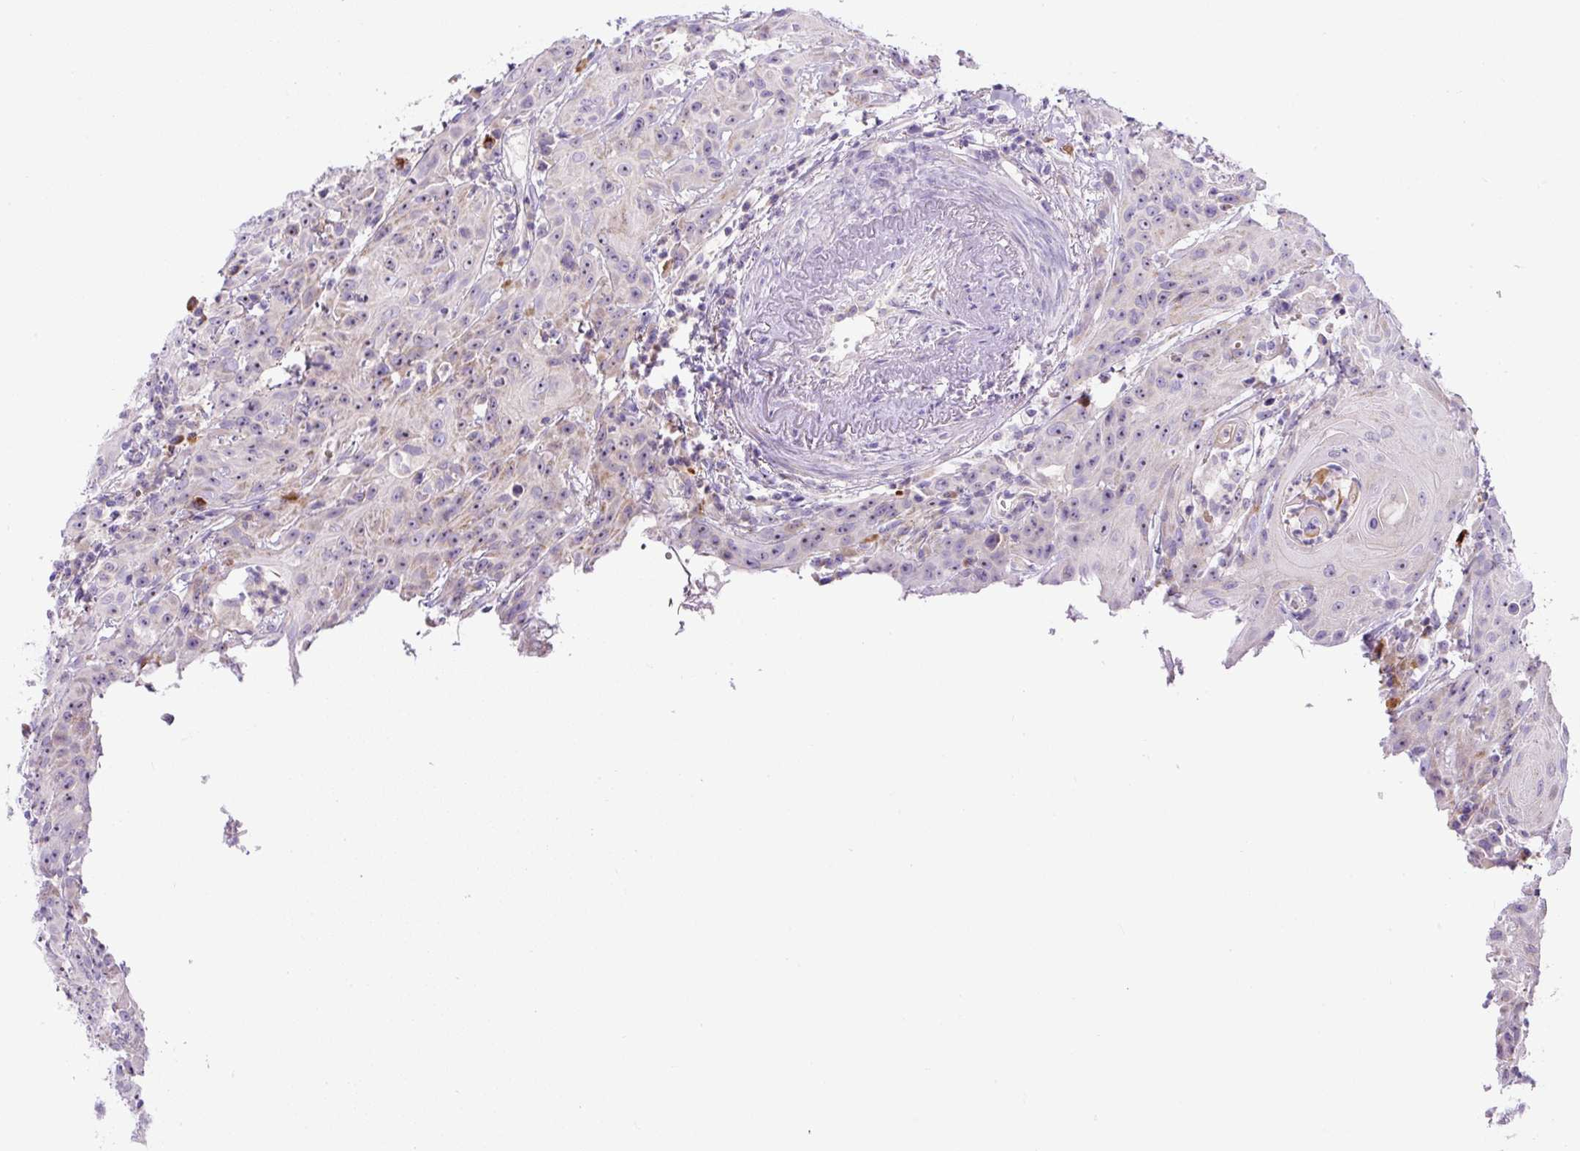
{"staining": {"intensity": "weak", "quantity": "<25%", "location": "cytoplasmic/membranous"}, "tissue": "head and neck cancer", "cell_type": "Tumor cells", "image_type": "cancer", "snomed": [{"axis": "morphology", "description": "Squamous cell carcinoma, NOS"}, {"axis": "topography", "description": "Skin"}, {"axis": "topography", "description": "Head-Neck"}], "caption": "Tumor cells are negative for protein expression in human head and neck cancer.", "gene": "ZNF596", "patient": {"sex": "male", "age": 80}}